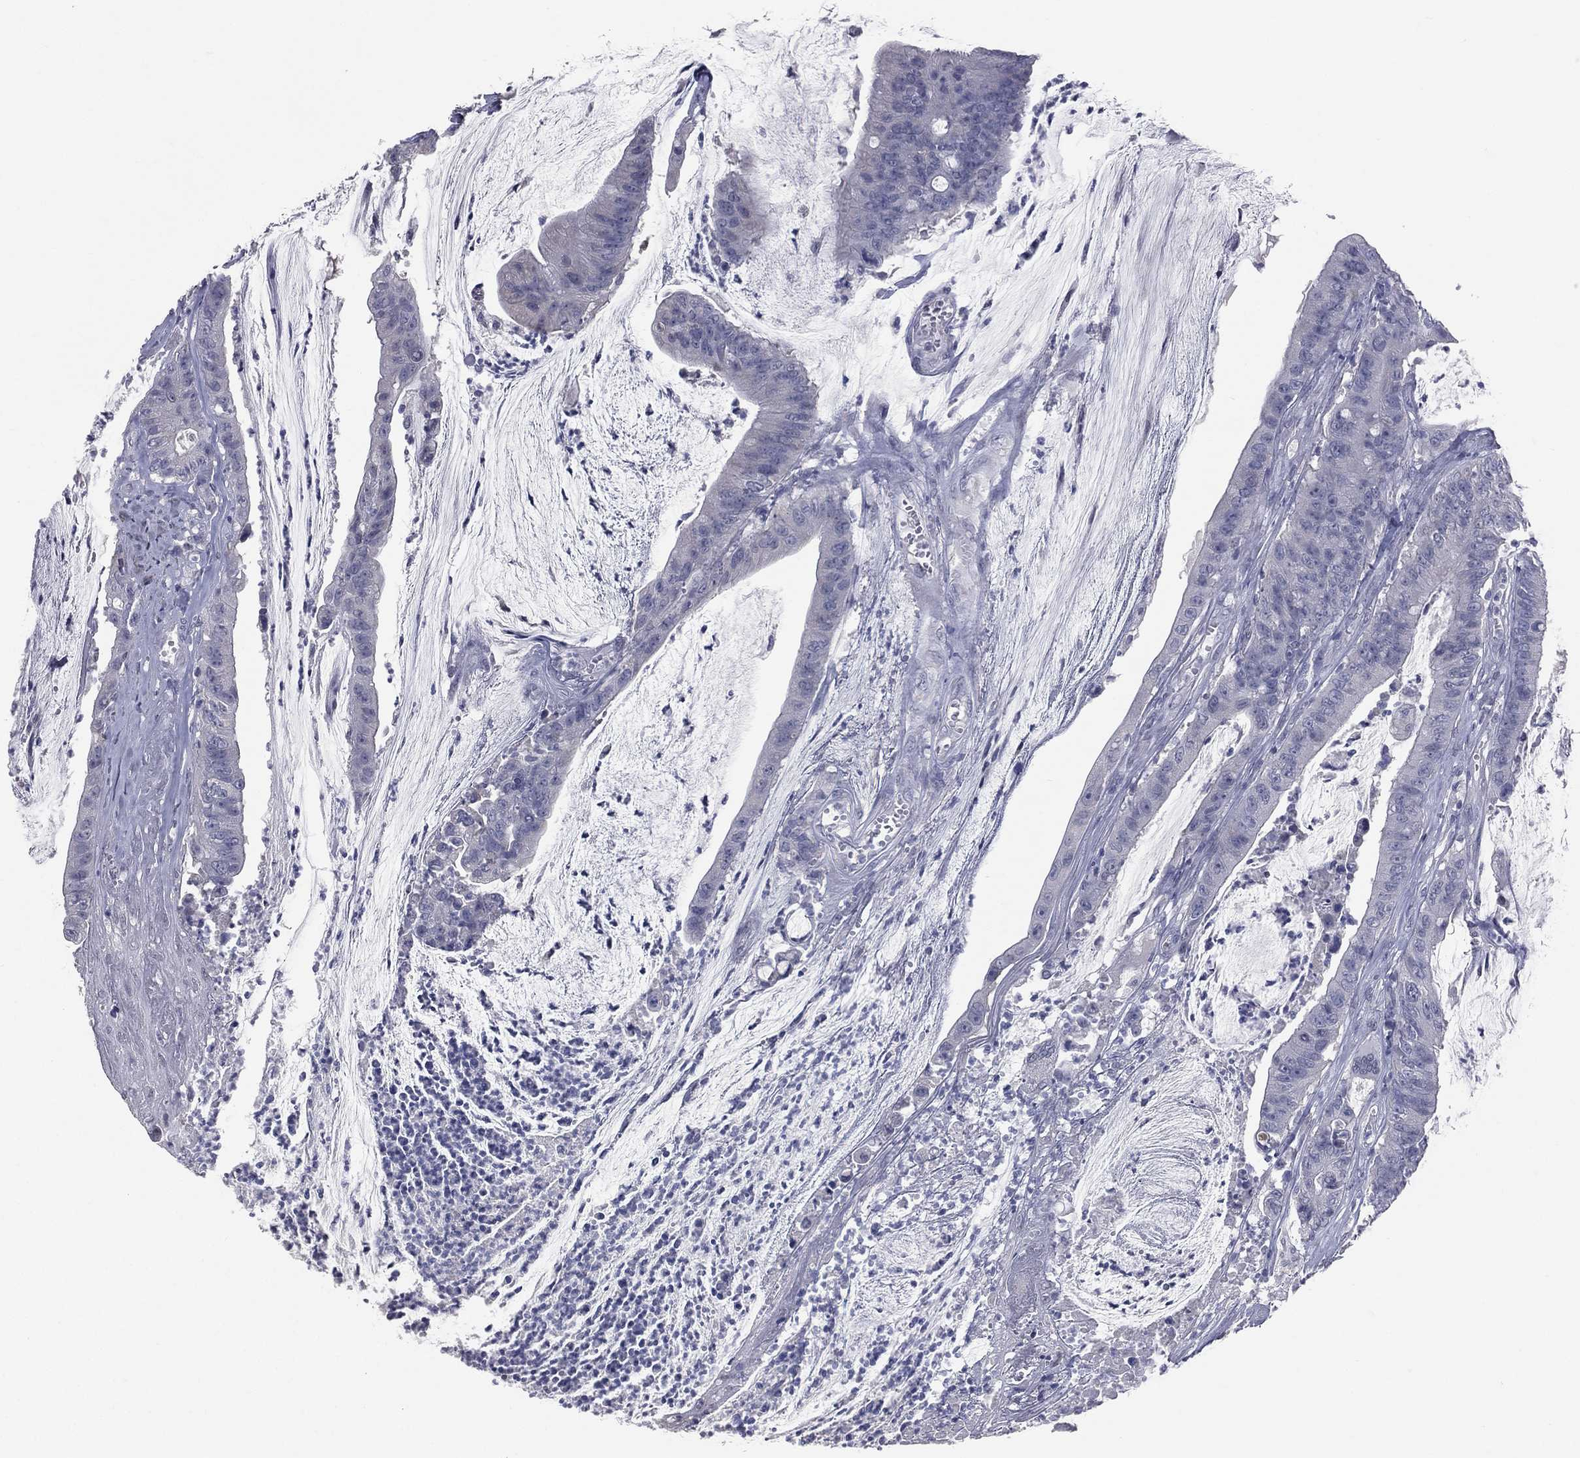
{"staining": {"intensity": "negative", "quantity": "none", "location": "none"}, "tissue": "colorectal cancer", "cell_type": "Tumor cells", "image_type": "cancer", "snomed": [{"axis": "morphology", "description": "Adenocarcinoma, NOS"}, {"axis": "topography", "description": "Colon"}], "caption": "Immunohistochemistry image of human colorectal adenocarcinoma stained for a protein (brown), which displays no staining in tumor cells.", "gene": "DMKN", "patient": {"sex": "female", "age": 69}}